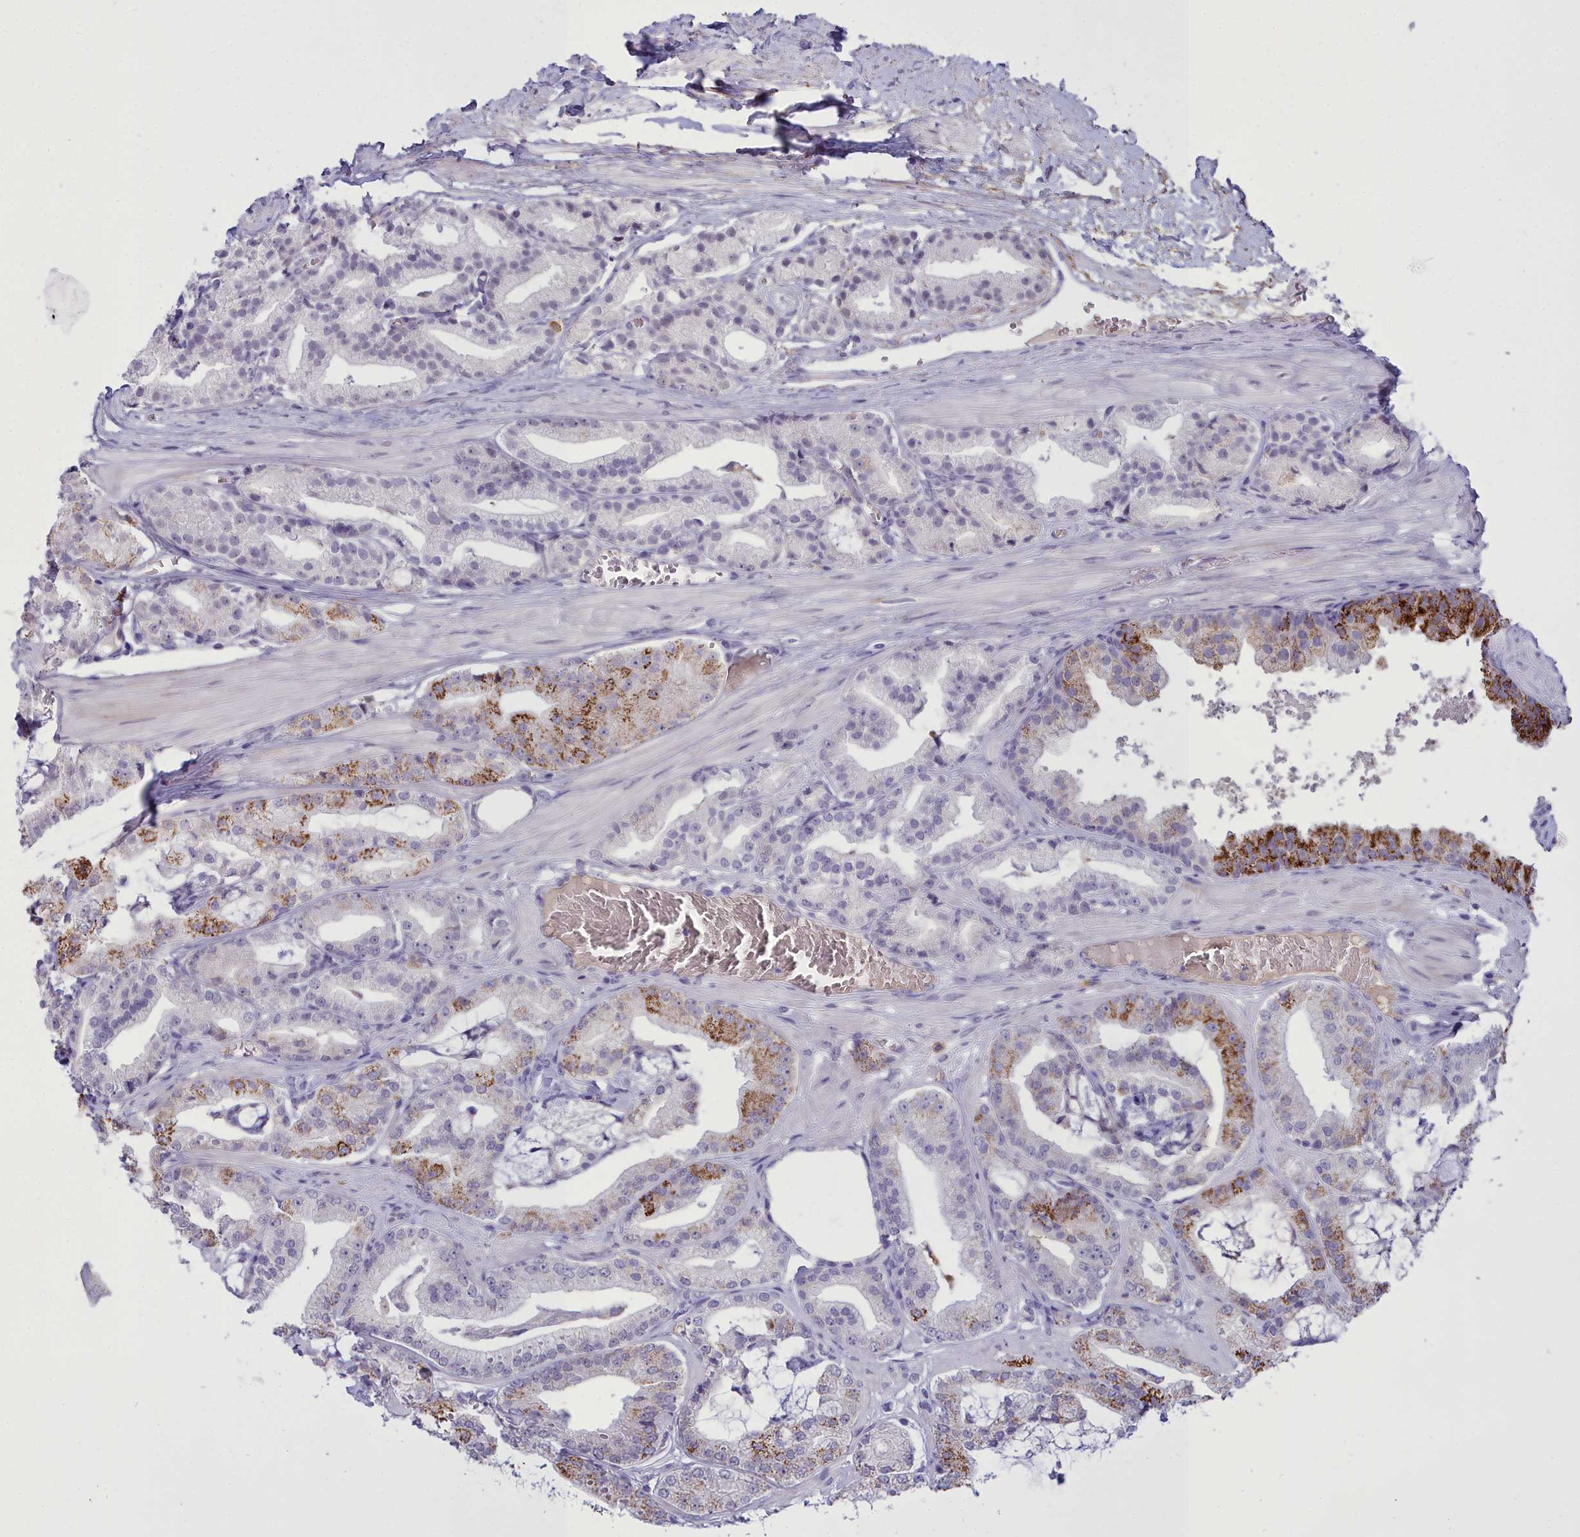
{"staining": {"intensity": "moderate", "quantity": "<25%", "location": "cytoplasmic/membranous"}, "tissue": "prostate cancer", "cell_type": "Tumor cells", "image_type": "cancer", "snomed": [{"axis": "morphology", "description": "Adenocarcinoma, High grade"}, {"axis": "topography", "description": "Prostate"}], "caption": "Moderate cytoplasmic/membranous protein positivity is seen in approximately <25% of tumor cells in prostate cancer (adenocarcinoma (high-grade)).", "gene": "OSTN", "patient": {"sex": "male", "age": 71}}